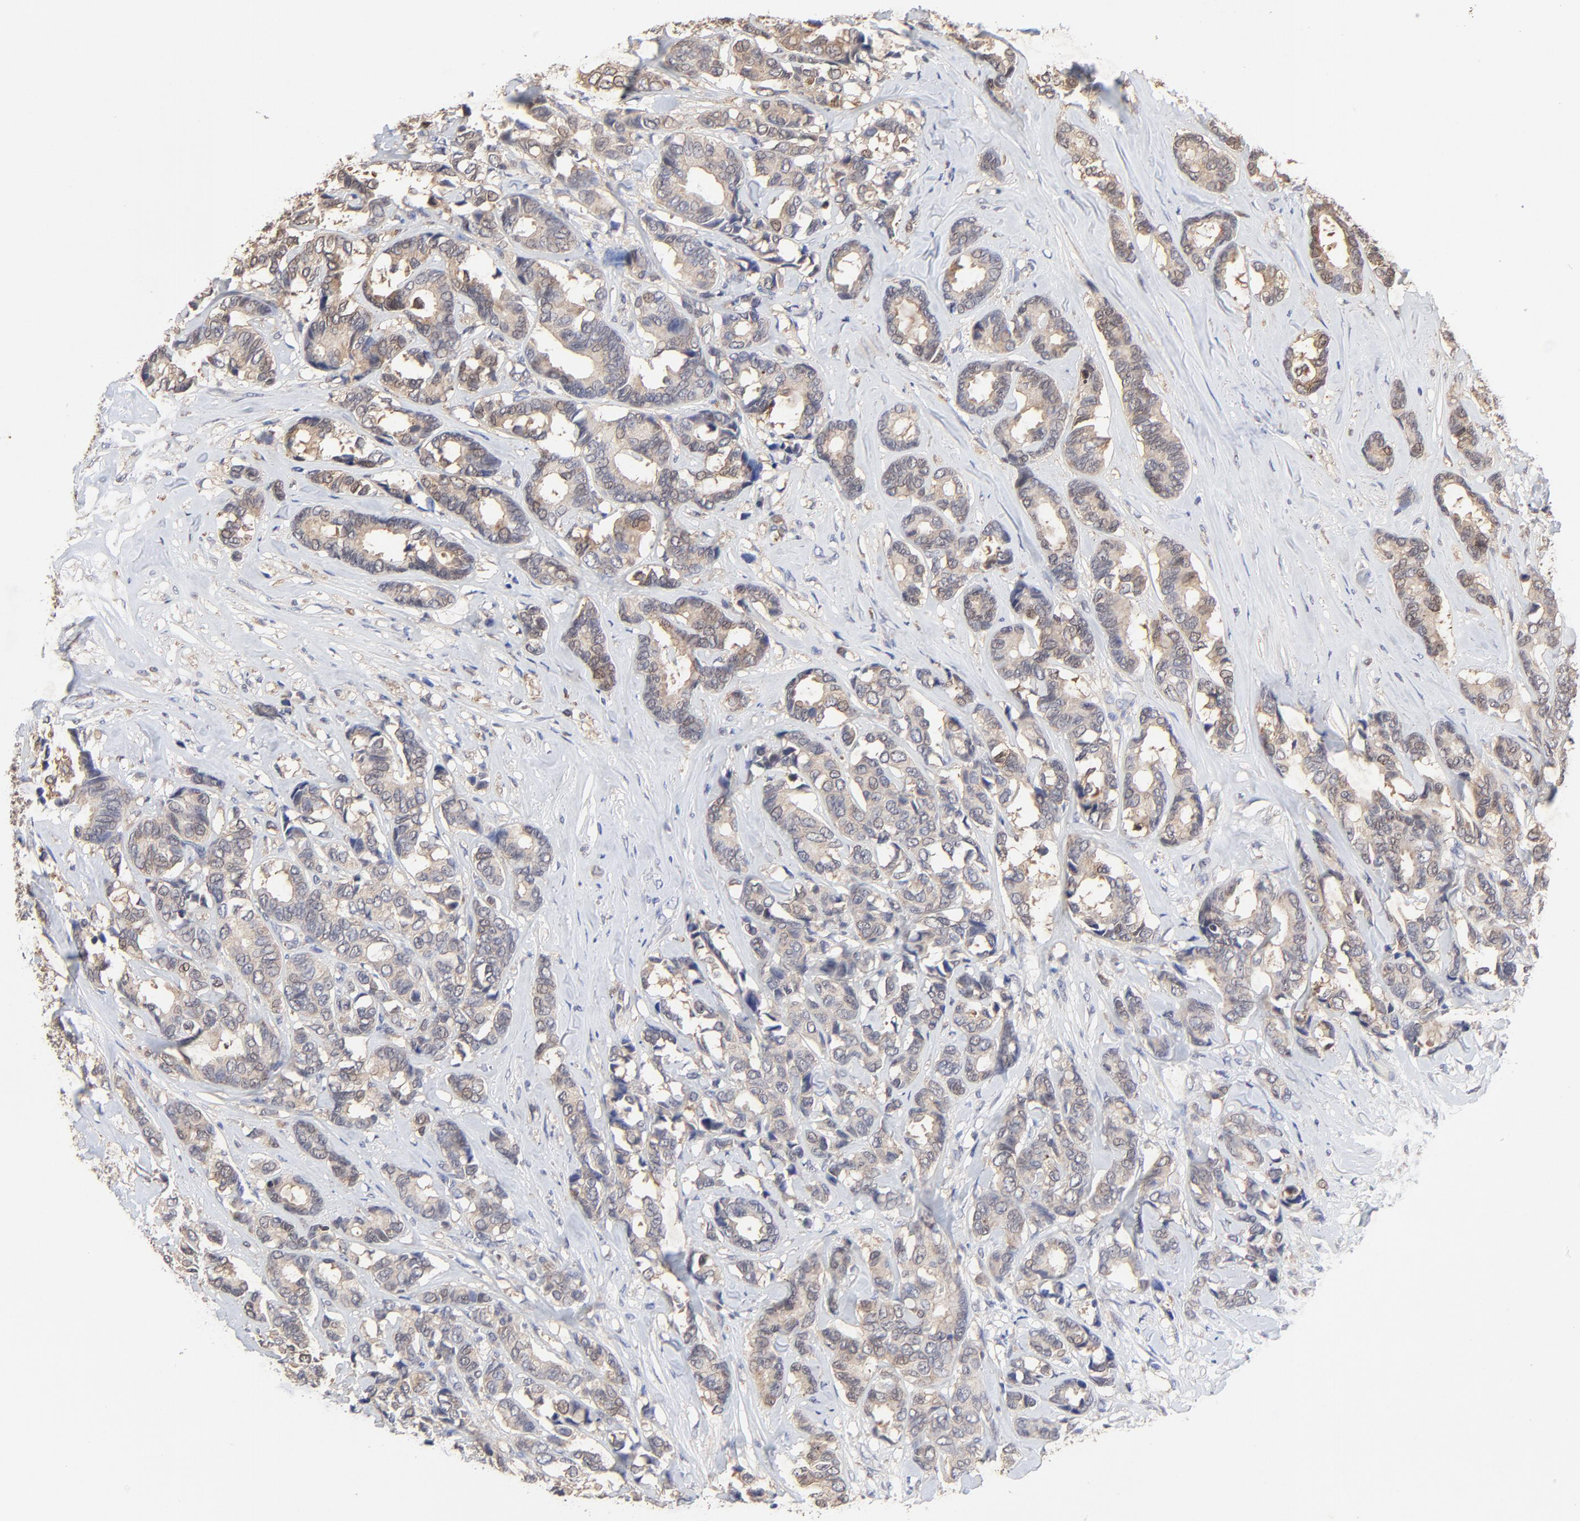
{"staining": {"intensity": "moderate", "quantity": ">75%", "location": "cytoplasmic/membranous"}, "tissue": "breast cancer", "cell_type": "Tumor cells", "image_type": "cancer", "snomed": [{"axis": "morphology", "description": "Duct carcinoma"}, {"axis": "topography", "description": "Breast"}], "caption": "IHC of human breast cancer shows medium levels of moderate cytoplasmic/membranous staining in approximately >75% of tumor cells. Immunohistochemistry stains the protein in brown and the nuclei are stained blue.", "gene": "LGALS3", "patient": {"sex": "female", "age": 87}}